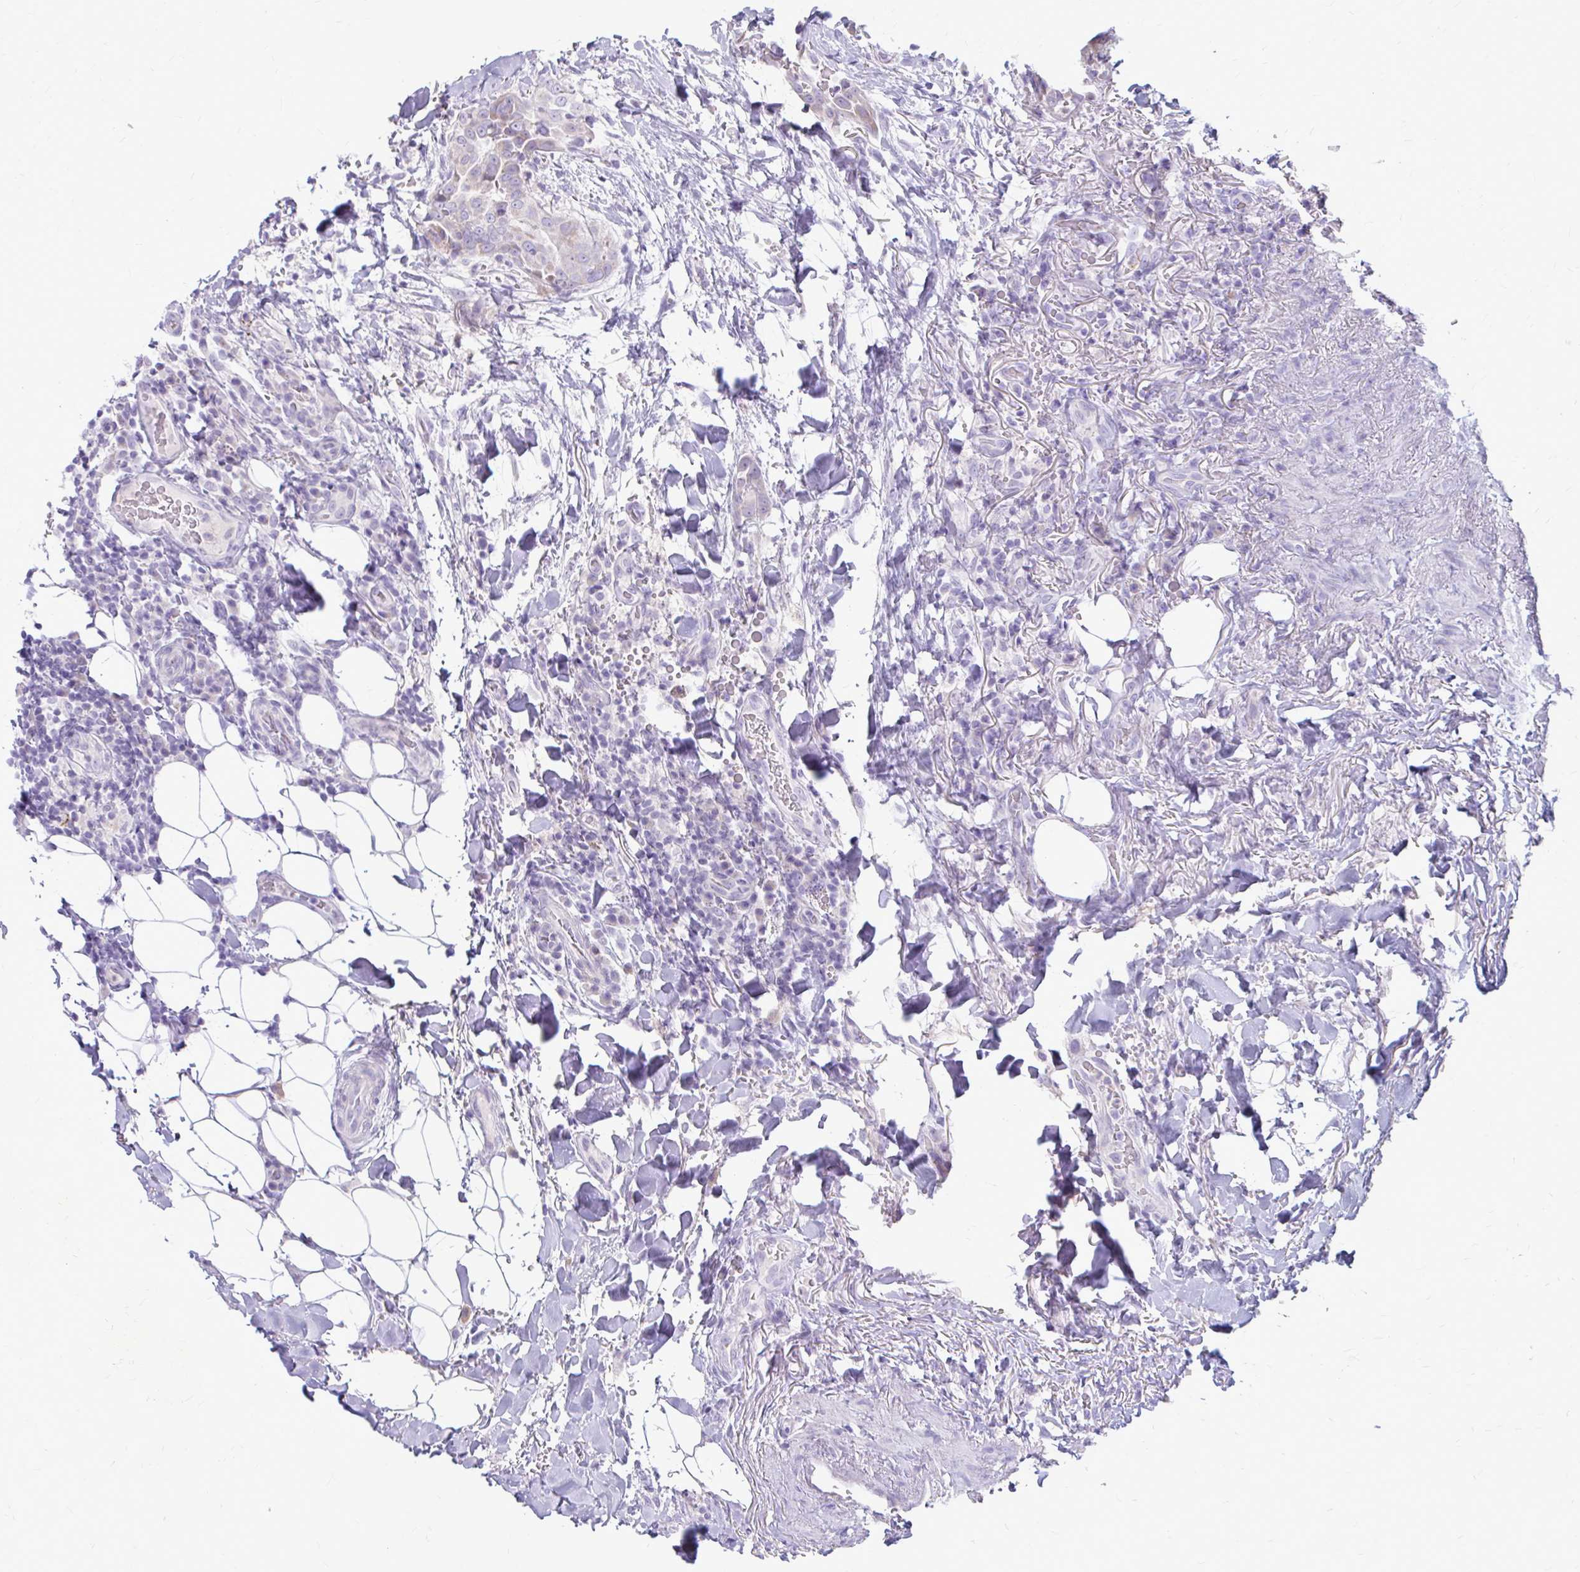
{"staining": {"intensity": "negative", "quantity": "none", "location": "none"}, "tissue": "thyroid cancer", "cell_type": "Tumor cells", "image_type": "cancer", "snomed": [{"axis": "morphology", "description": "Papillary adenocarcinoma, NOS"}, {"axis": "topography", "description": "Thyroid gland"}], "caption": "Immunohistochemical staining of human thyroid cancer (papillary adenocarcinoma) exhibits no significant staining in tumor cells.", "gene": "CHIA", "patient": {"sex": "male", "age": 61}}